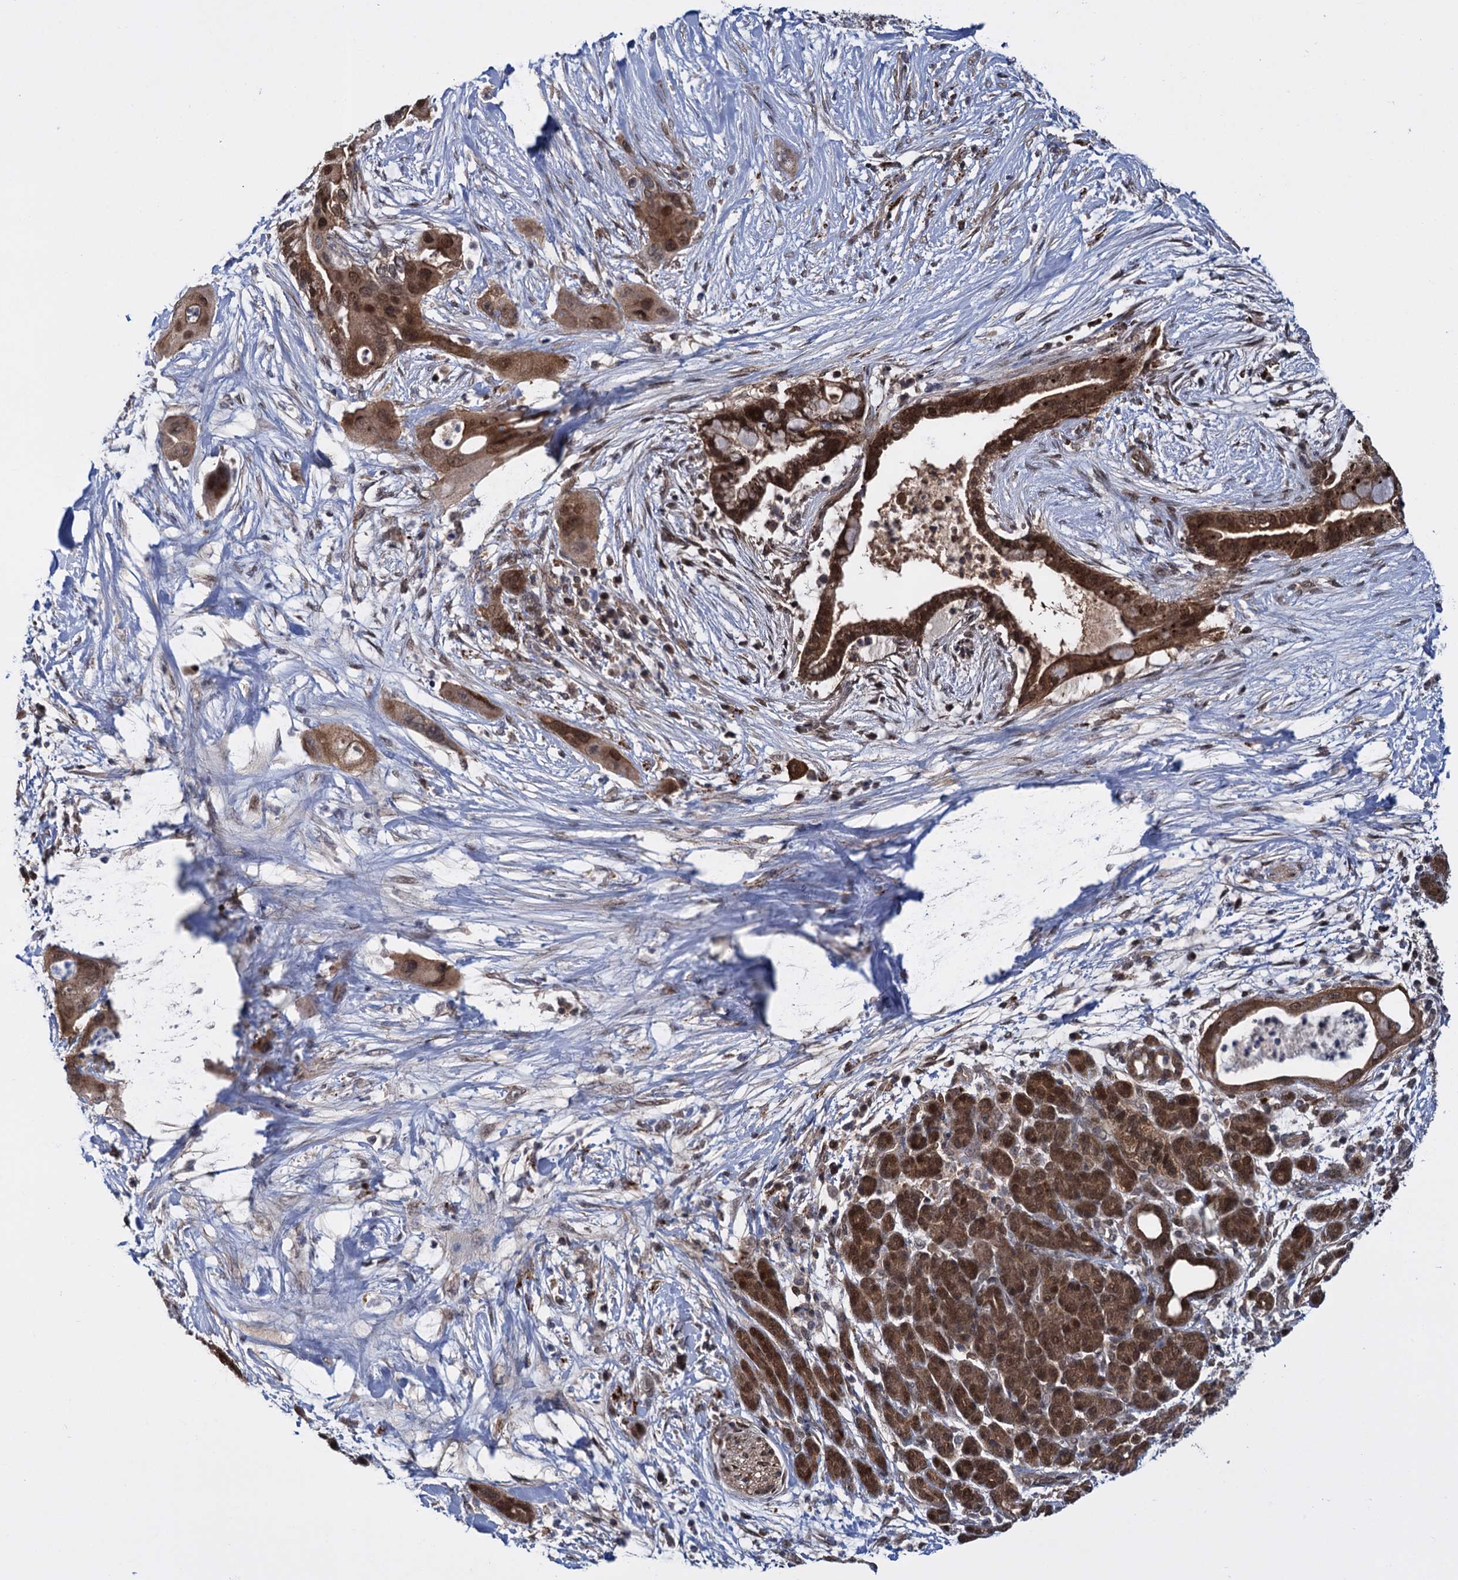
{"staining": {"intensity": "strong", "quantity": ">75%", "location": "cytoplasmic/membranous,nuclear"}, "tissue": "pancreatic cancer", "cell_type": "Tumor cells", "image_type": "cancer", "snomed": [{"axis": "morphology", "description": "Adenocarcinoma, NOS"}, {"axis": "topography", "description": "Pancreas"}], "caption": "Immunohistochemistry (IHC) staining of adenocarcinoma (pancreatic), which shows high levels of strong cytoplasmic/membranous and nuclear staining in about >75% of tumor cells indicating strong cytoplasmic/membranous and nuclear protein expression. The staining was performed using DAB (brown) for protein detection and nuclei were counterstained in hematoxylin (blue).", "gene": "GLO1", "patient": {"sex": "male", "age": 59}}